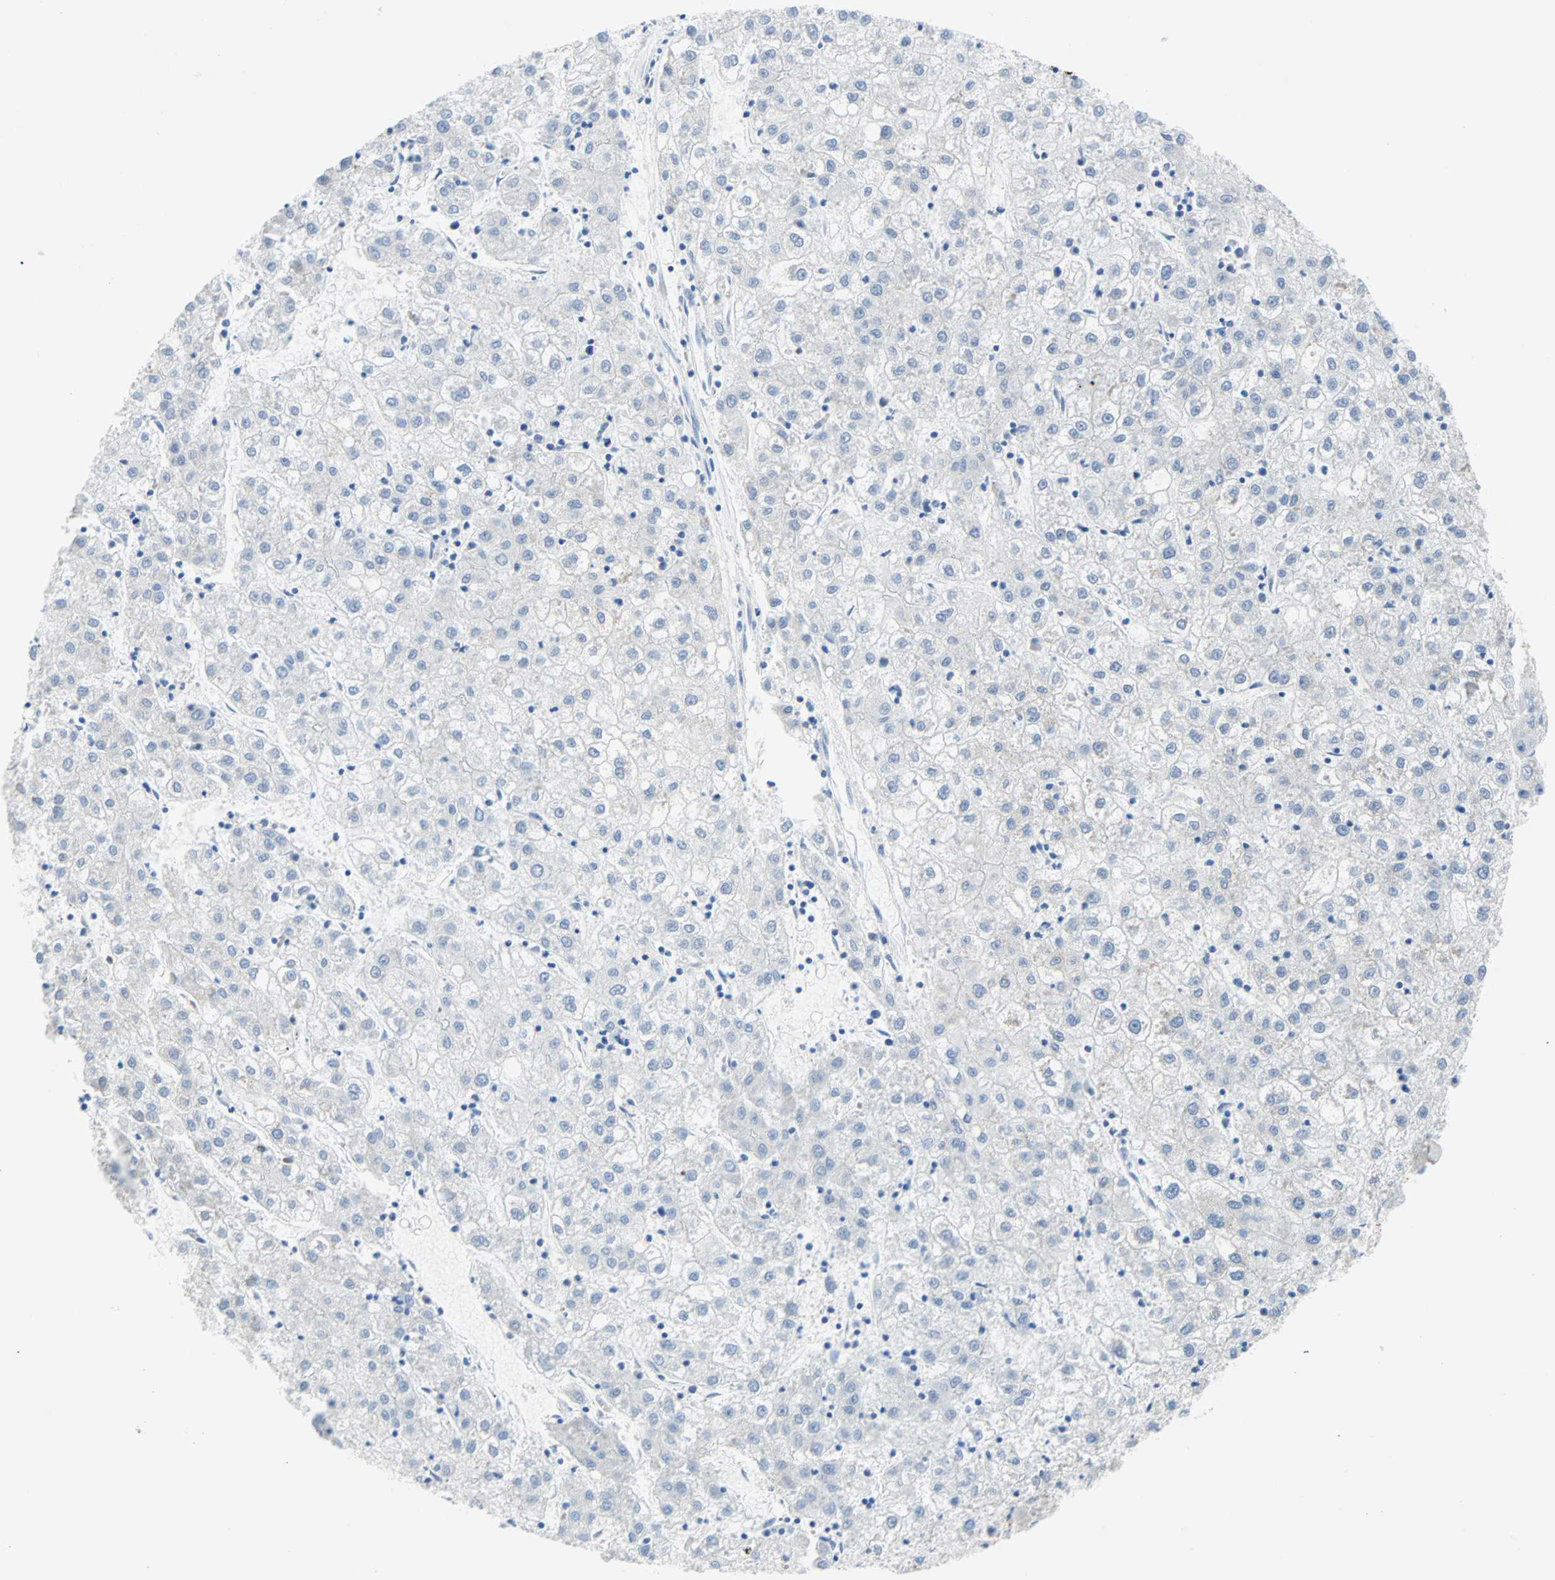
{"staining": {"intensity": "negative", "quantity": "none", "location": "none"}, "tissue": "liver cancer", "cell_type": "Tumor cells", "image_type": "cancer", "snomed": [{"axis": "morphology", "description": "Carcinoma, Hepatocellular, NOS"}, {"axis": "topography", "description": "Liver"}], "caption": "This is a histopathology image of immunohistochemistry (IHC) staining of liver cancer, which shows no expression in tumor cells. (Brightfield microscopy of DAB (3,3'-diaminobenzidine) IHC at high magnification).", "gene": "PDPN", "patient": {"sex": "male", "age": 72}}